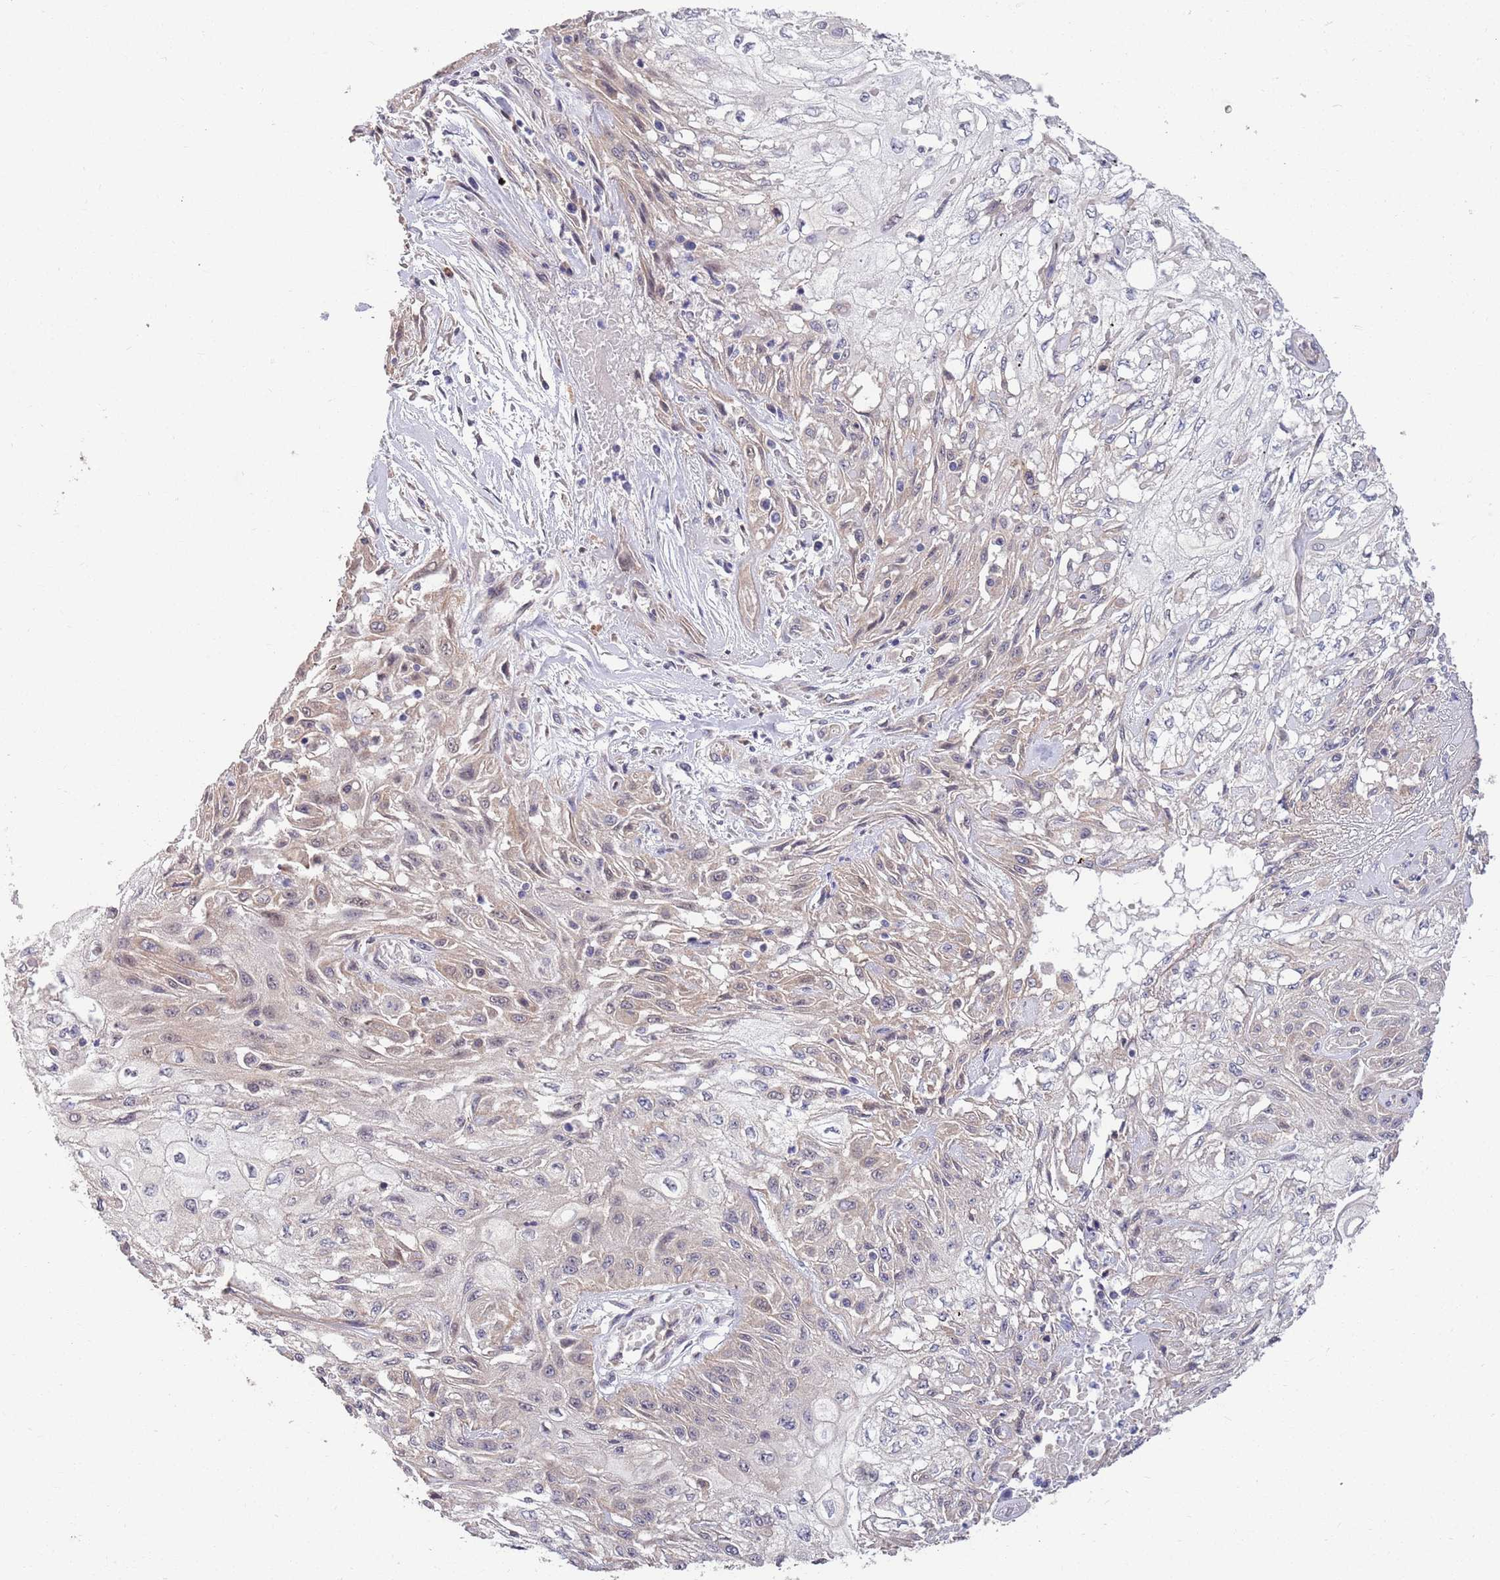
{"staining": {"intensity": "weak", "quantity": "25%-75%", "location": "cytoplasmic/membranous"}, "tissue": "skin cancer", "cell_type": "Tumor cells", "image_type": "cancer", "snomed": [{"axis": "morphology", "description": "Squamous cell carcinoma, NOS"}, {"axis": "morphology", "description": "Squamous cell carcinoma, metastatic, NOS"}, {"axis": "topography", "description": "Skin"}, {"axis": "topography", "description": "Lymph node"}], "caption": "High-magnification brightfield microscopy of metastatic squamous cell carcinoma (skin) stained with DAB (brown) and counterstained with hematoxylin (blue). tumor cells exhibit weak cytoplasmic/membranous staining is seen in approximately25%-75% of cells. Nuclei are stained in blue.", "gene": "MARVELD2", "patient": {"sex": "male", "age": 75}}